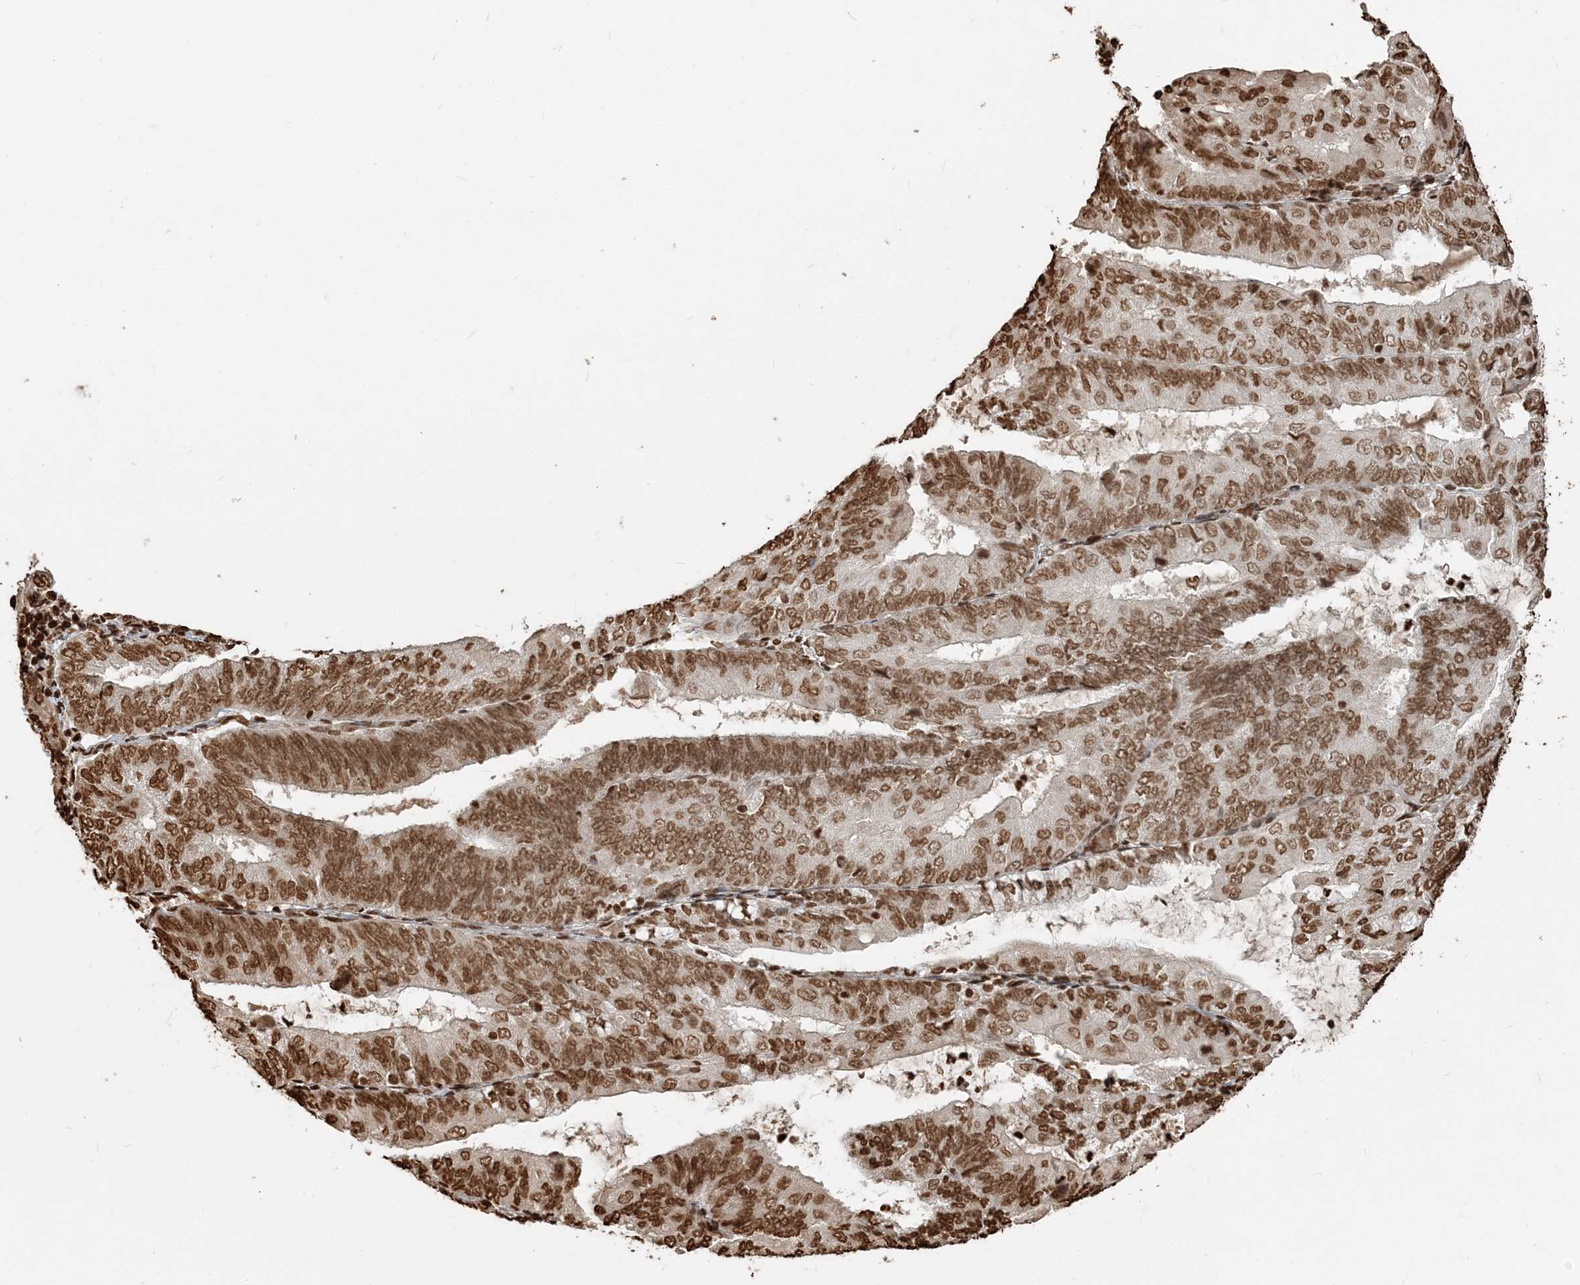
{"staining": {"intensity": "moderate", "quantity": ">75%", "location": "nuclear"}, "tissue": "endometrial cancer", "cell_type": "Tumor cells", "image_type": "cancer", "snomed": [{"axis": "morphology", "description": "Adenocarcinoma, NOS"}, {"axis": "topography", "description": "Endometrium"}], "caption": "Adenocarcinoma (endometrial) was stained to show a protein in brown. There is medium levels of moderate nuclear expression in about >75% of tumor cells.", "gene": "H3-3B", "patient": {"sex": "female", "age": 81}}